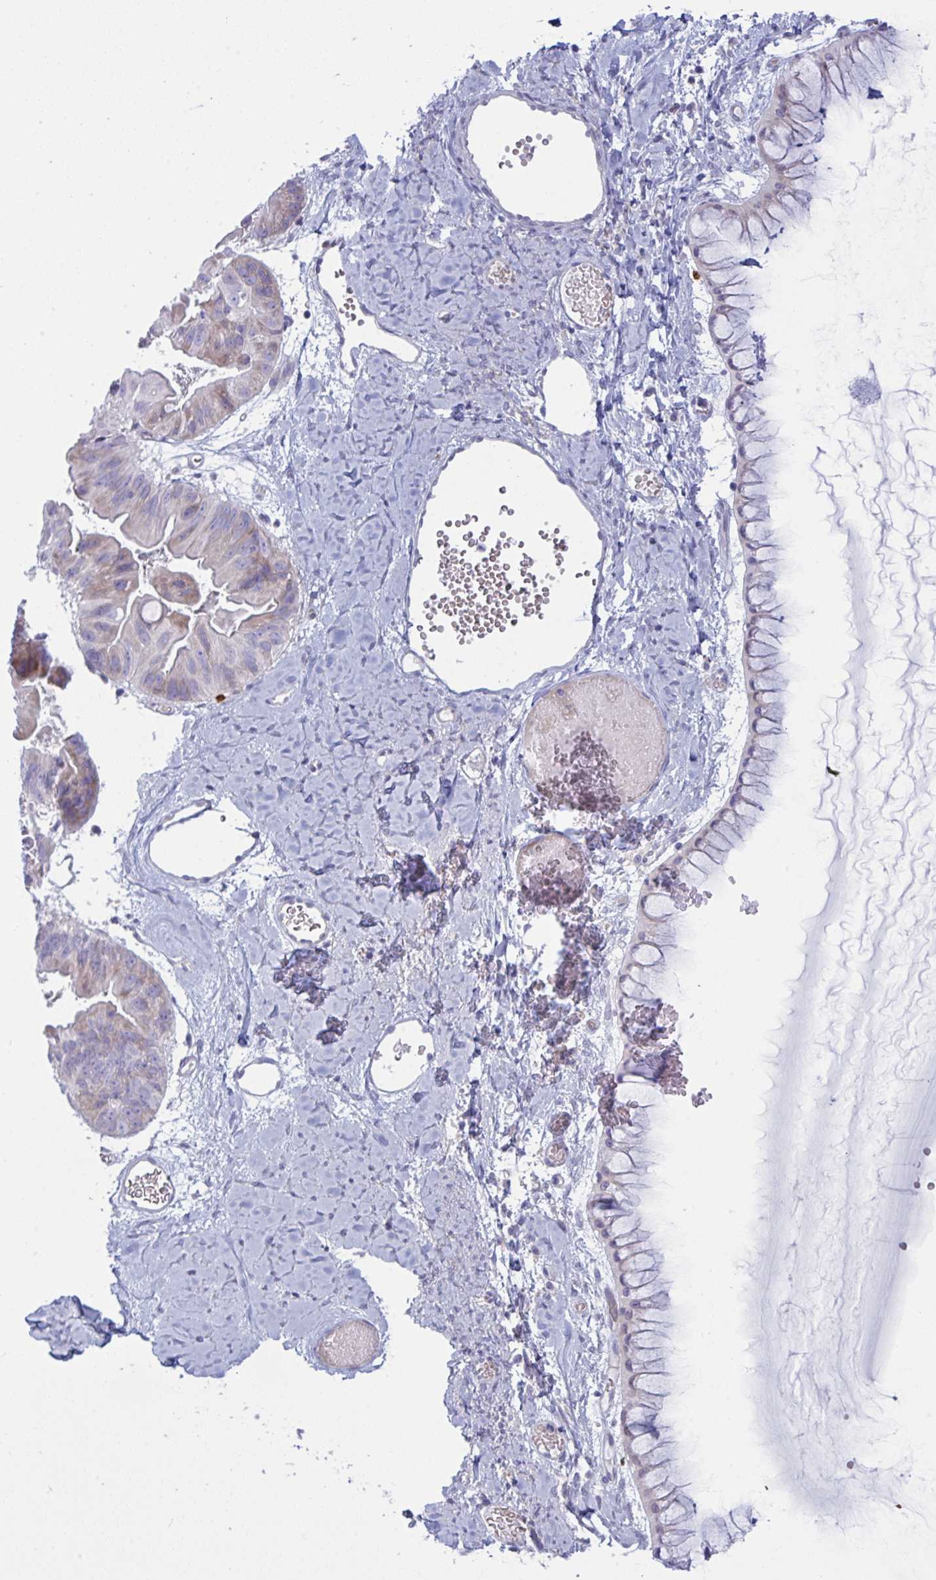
{"staining": {"intensity": "weak", "quantity": "<25%", "location": "cytoplasmic/membranous"}, "tissue": "ovarian cancer", "cell_type": "Tumor cells", "image_type": "cancer", "snomed": [{"axis": "morphology", "description": "Cystadenocarcinoma, mucinous, NOS"}, {"axis": "topography", "description": "Ovary"}], "caption": "Photomicrograph shows no significant protein positivity in tumor cells of ovarian cancer.", "gene": "ZNF684", "patient": {"sex": "female", "age": 61}}